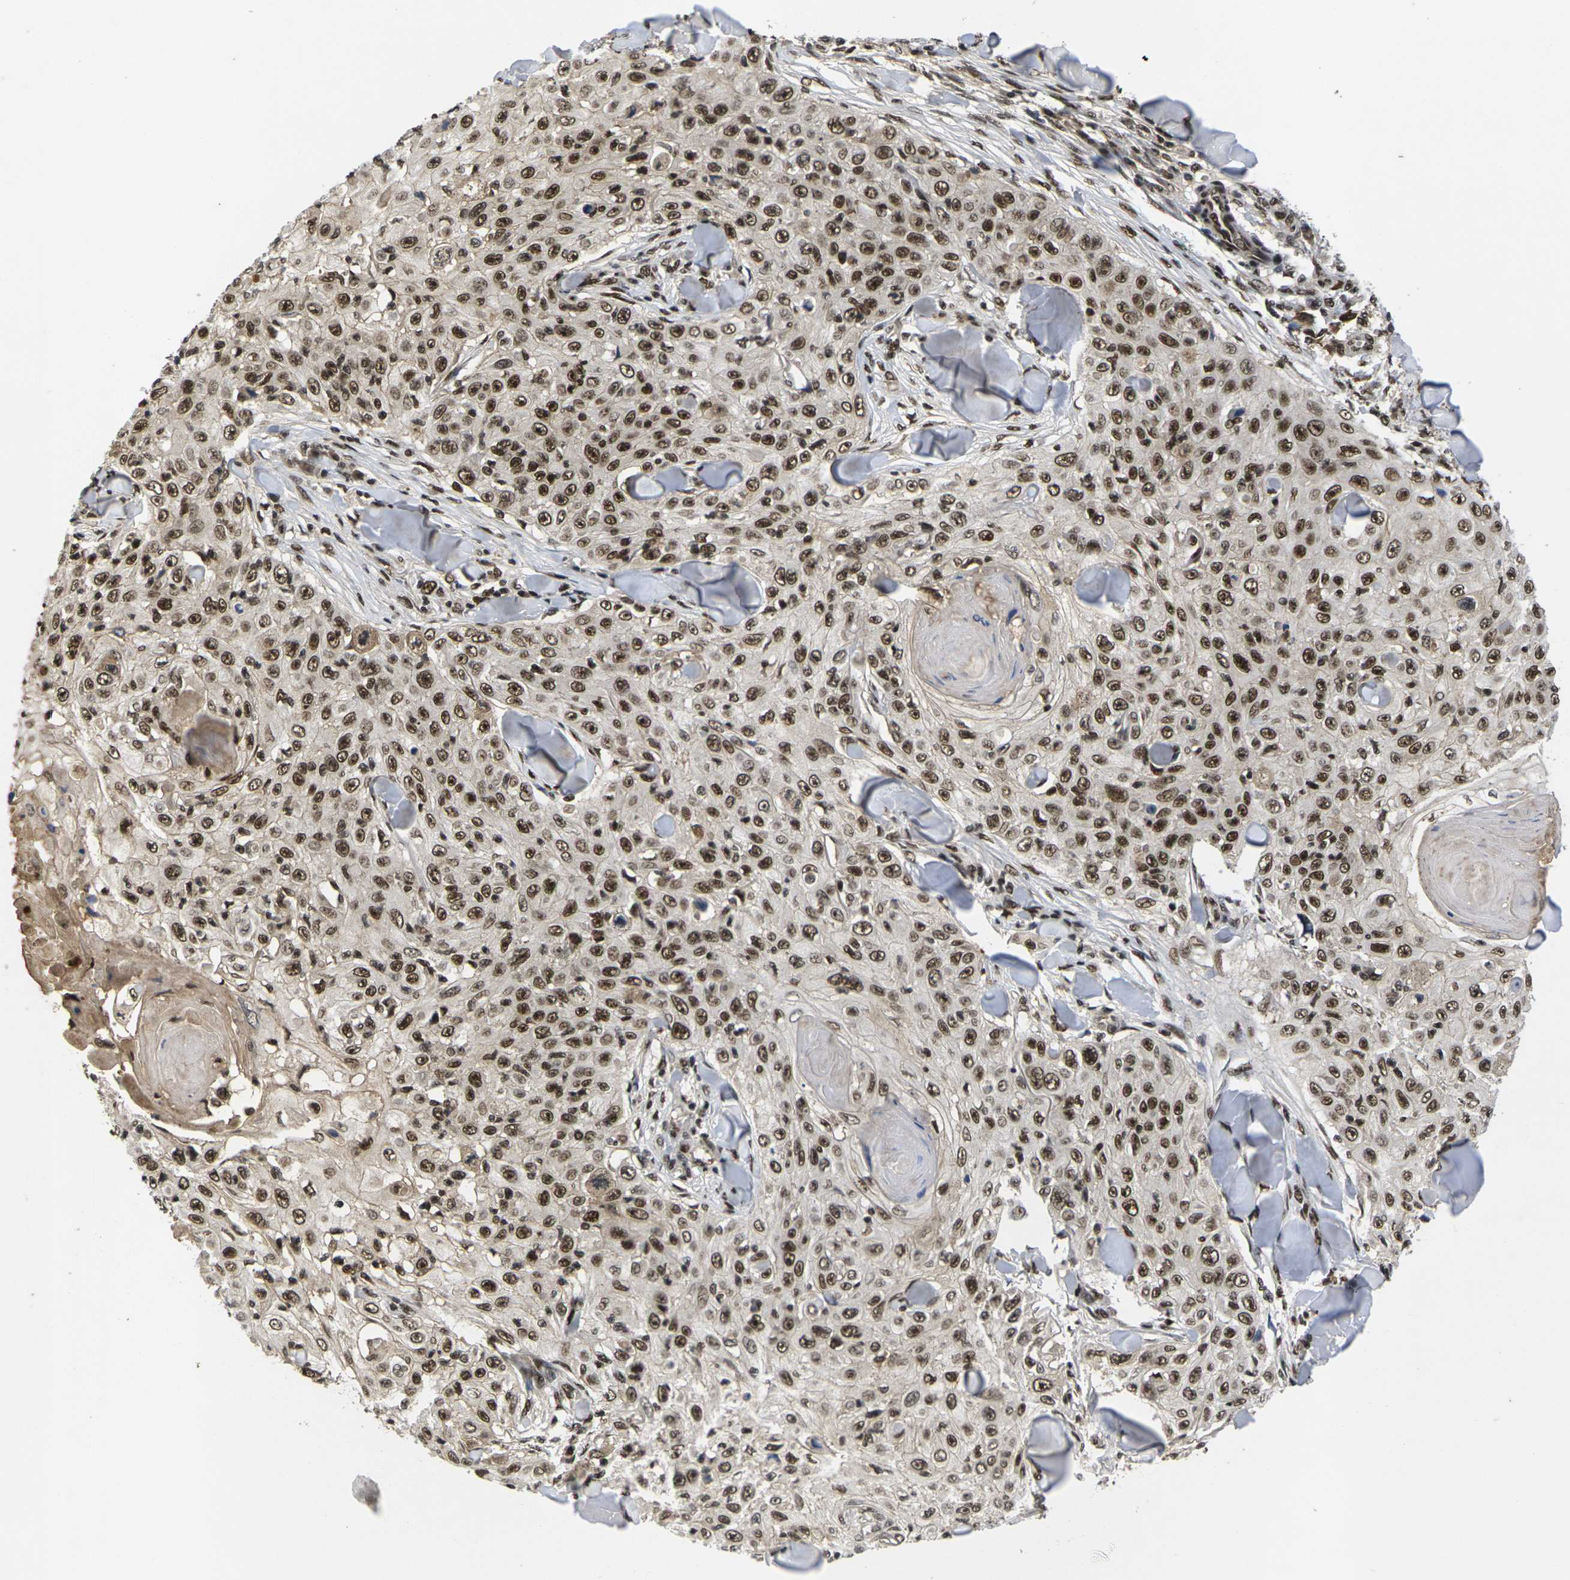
{"staining": {"intensity": "strong", "quantity": ">75%", "location": "nuclear"}, "tissue": "skin cancer", "cell_type": "Tumor cells", "image_type": "cancer", "snomed": [{"axis": "morphology", "description": "Squamous cell carcinoma, NOS"}, {"axis": "topography", "description": "Skin"}], "caption": "Skin cancer stained with a brown dye displays strong nuclear positive staining in approximately >75% of tumor cells.", "gene": "GTF2E1", "patient": {"sex": "male", "age": 86}}